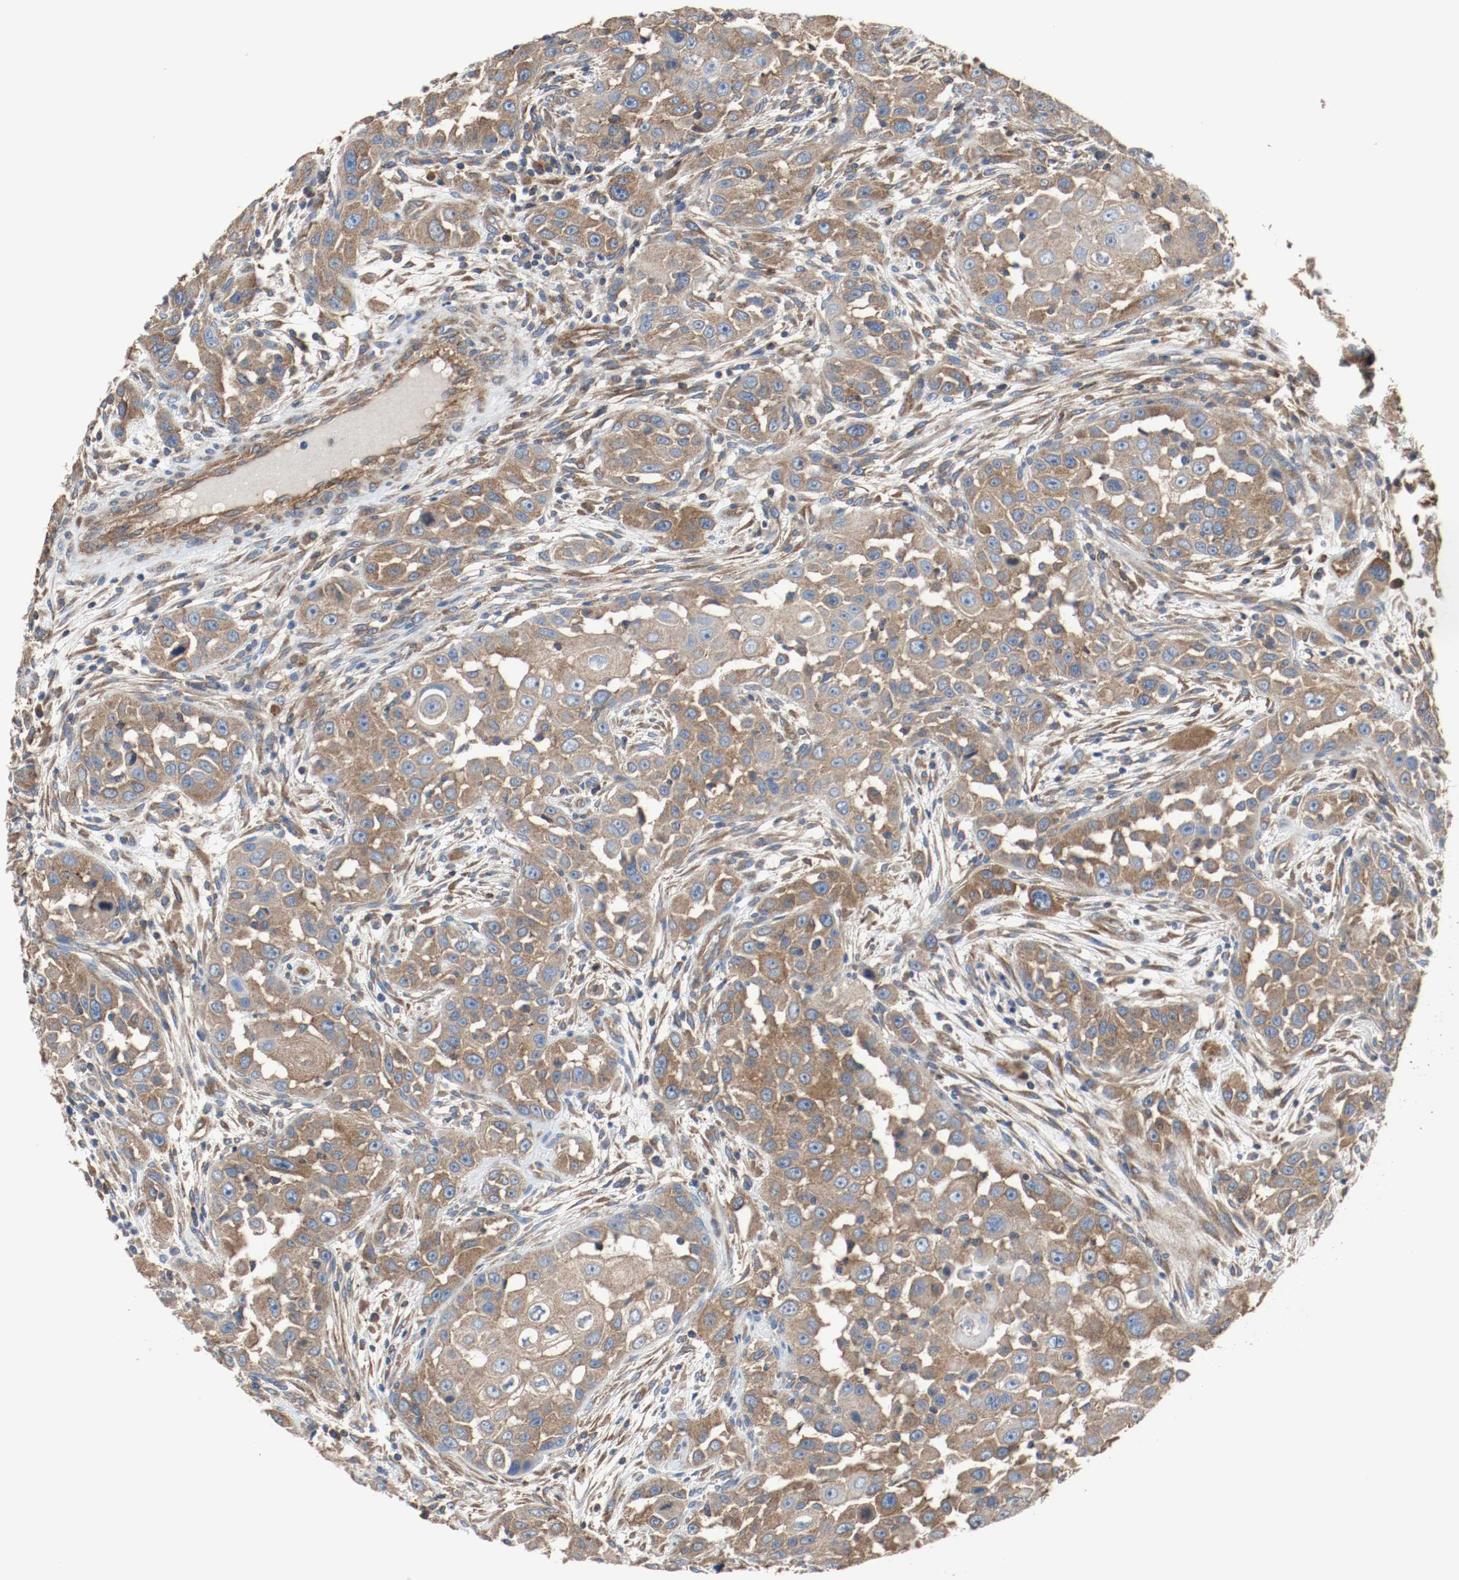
{"staining": {"intensity": "moderate", "quantity": ">75%", "location": "cytoplasmic/membranous"}, "tissue": "head and neck cancer", "cell_type": "Tumor cells", "image_type": "cancer", "snomed": [{"axis": "morphology", "description": "Carcinoma, NOS"}, {"axis": "topography", "description": "Head-Neck"}], "caption": "The immunohistochemical stain shows moderate cytoplasmic/membranous staining in tumor cells of head and neck cancer (carcinoma) tissue.", "gene": "TUBA3D", "patient": {"sex": "male", "age": 87}}